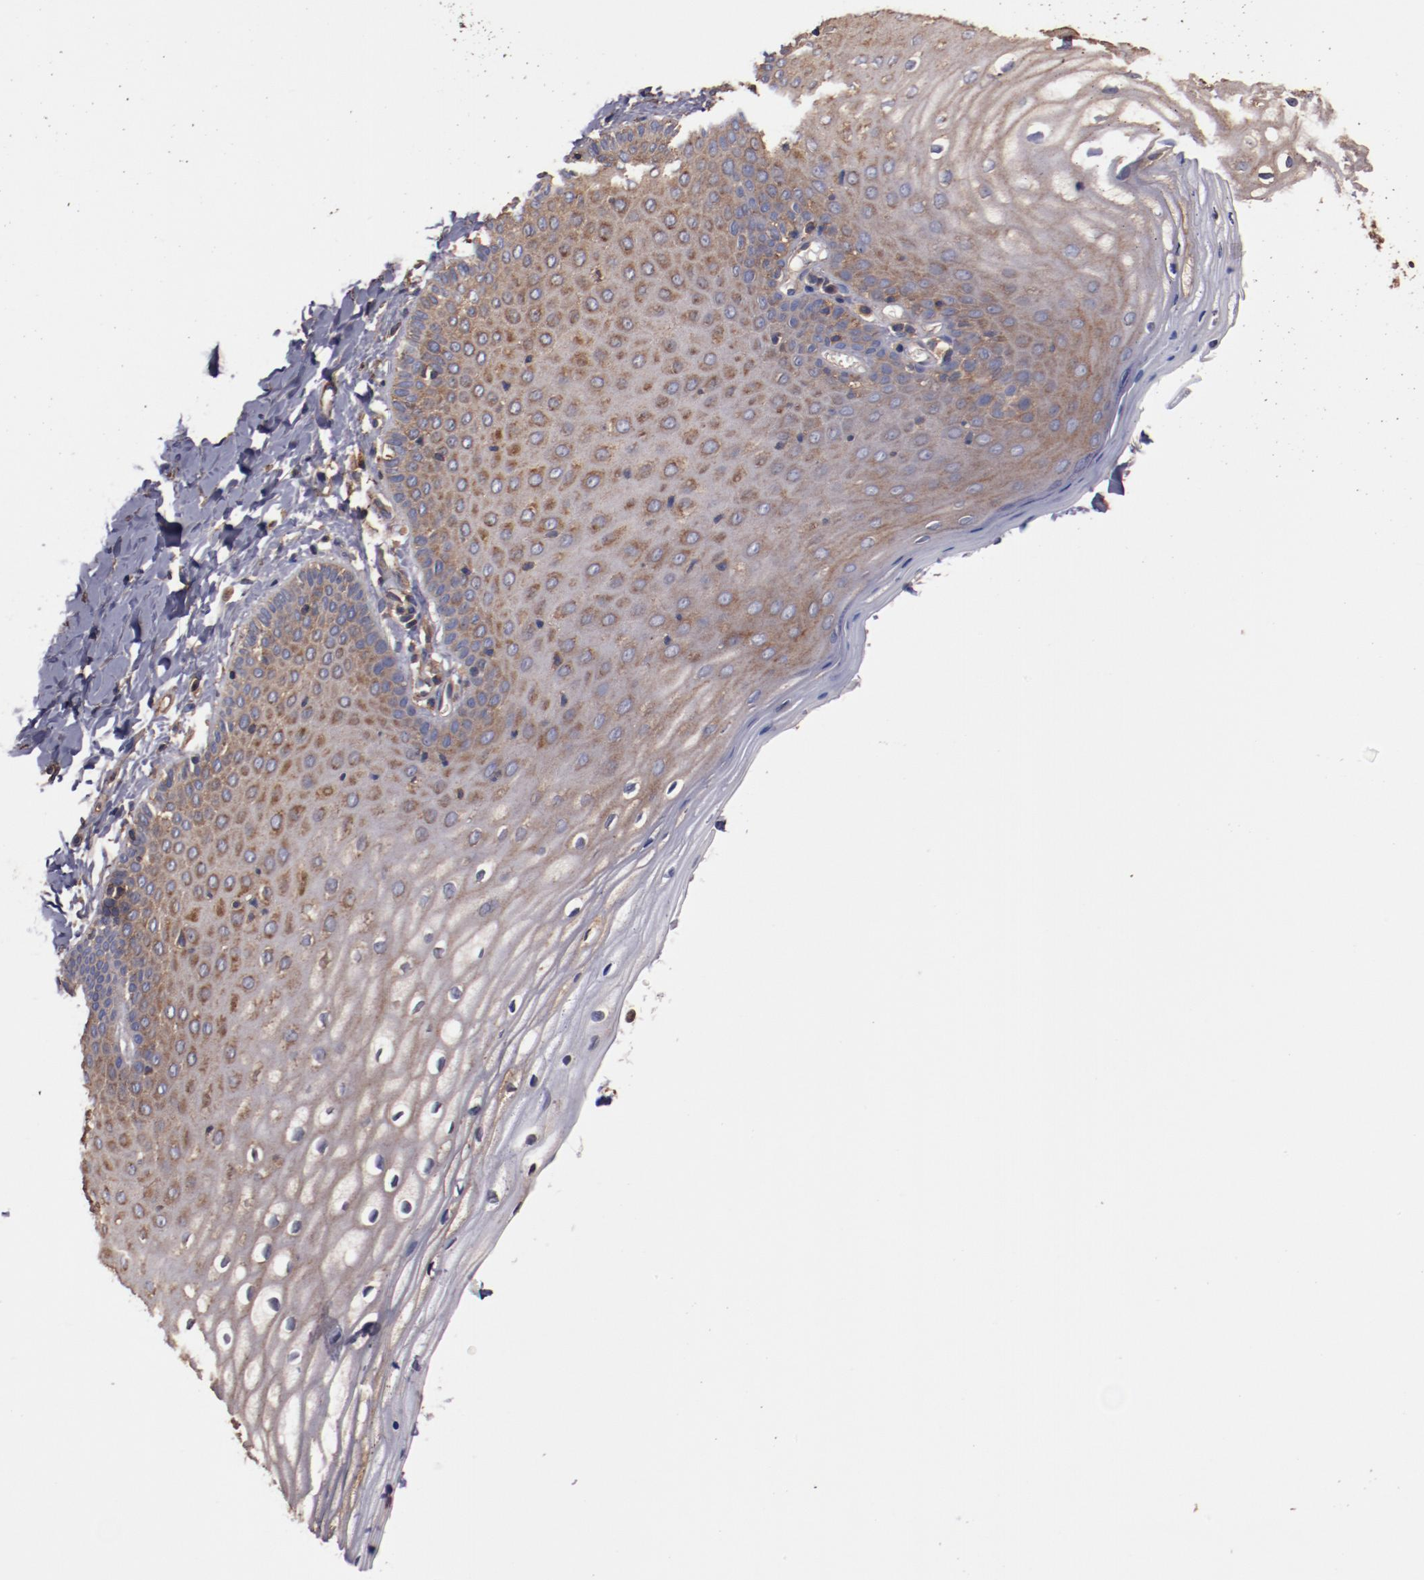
{"staining": {"intensity": "weak", "quantity": "25%-75%", "location": "cytoplasmic/membranous"}, "tissue": "vagina", "cell_type": "Squamous epithelial cells", "image_type": "normal", "snomed": [{"axis": "morphology", "description": "Normal tissue, NOS"}, {"axis": "topography", "description": "Vagina"}], "caption": "Approximately 25%-75% of squamous epithelial cells in unremarkable vagina exhibit weak cytoplasmic/membranous protein expression as visualized by brown immunohistochemical staining.", "gene": "TMOD3", "patient": {"sex": "female", "age": 55}}